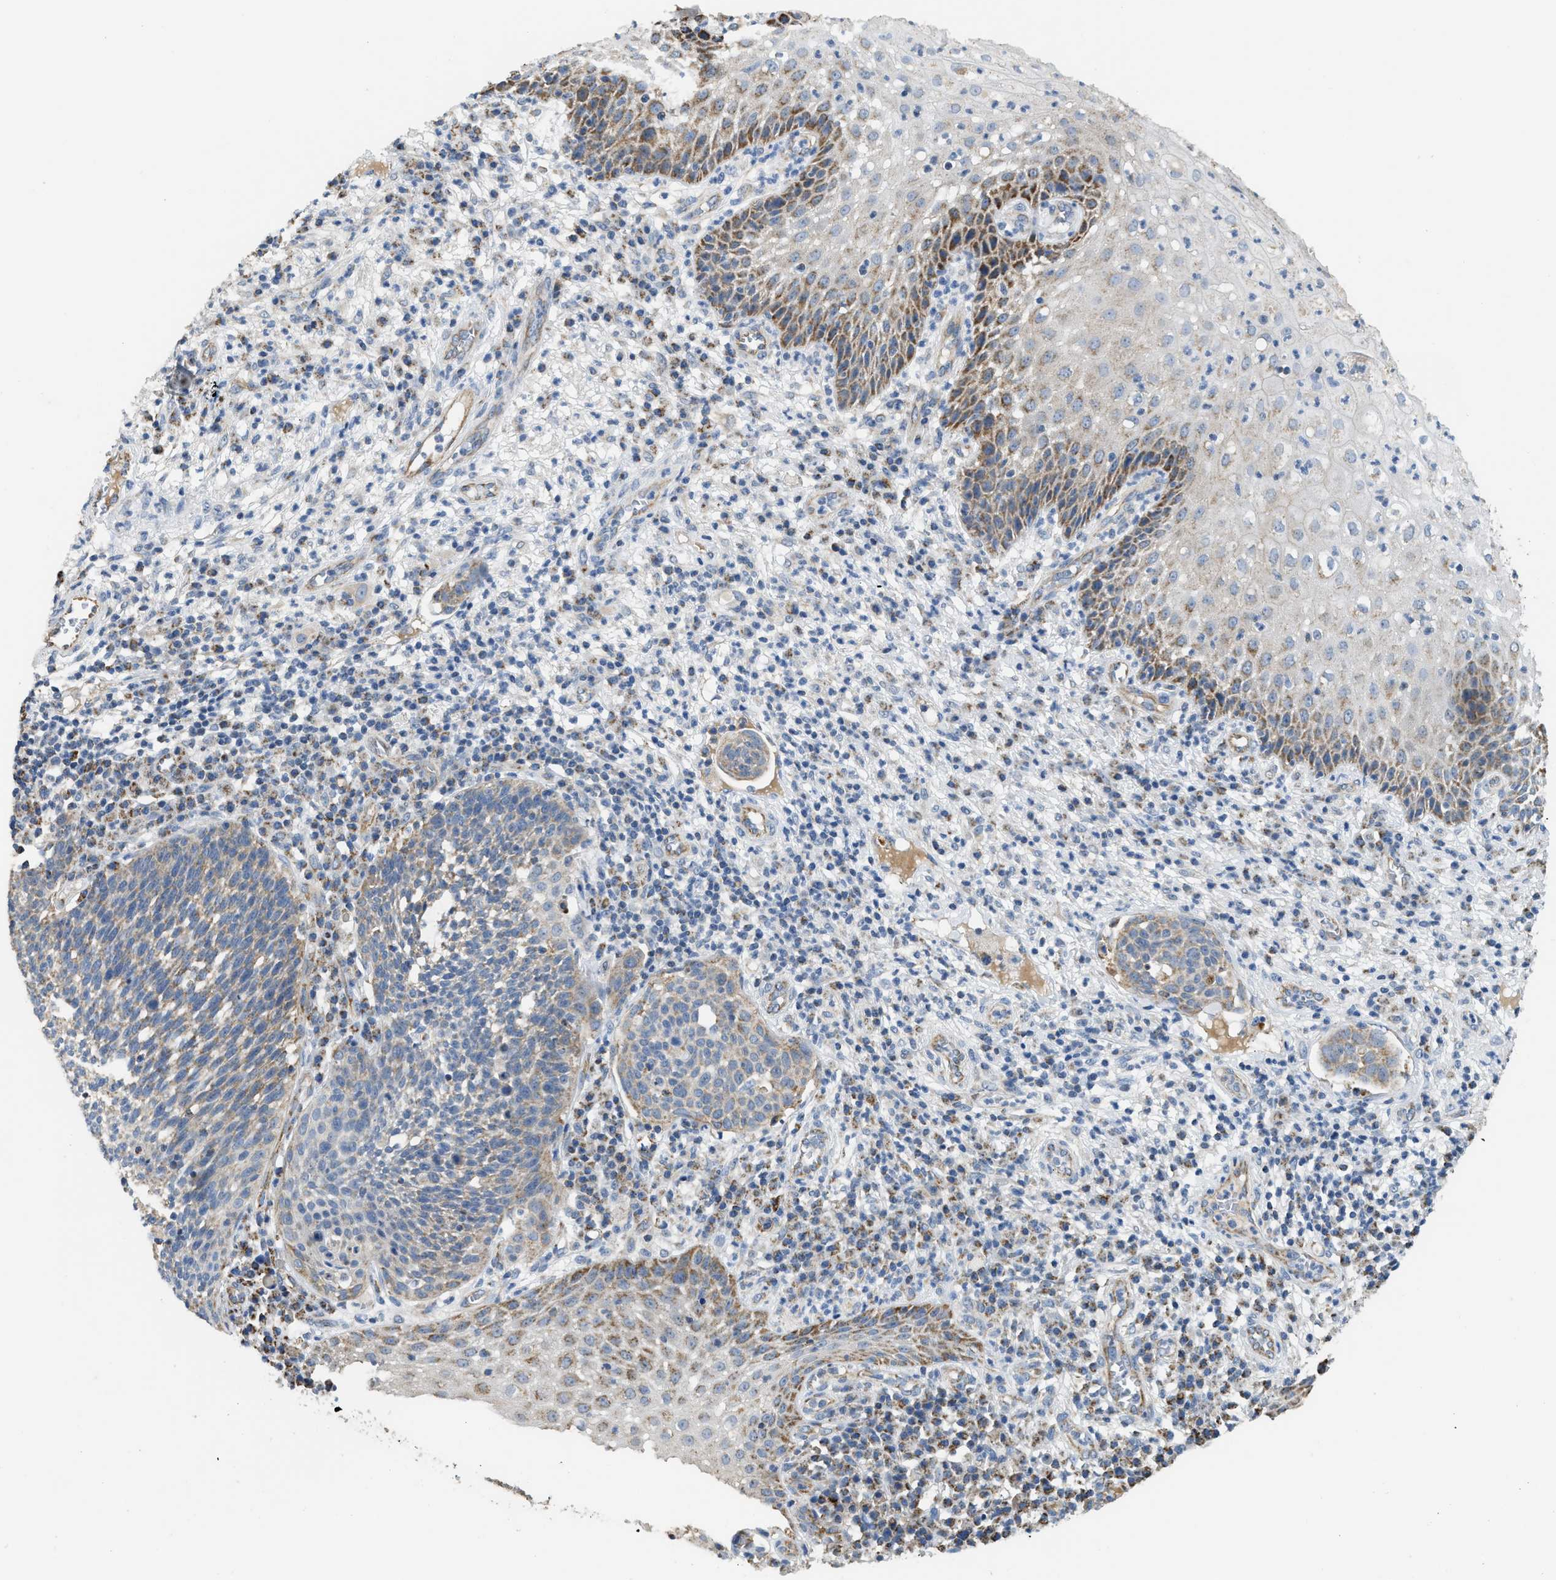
{"staining": {"intensity": "moderate", "quantity": "<25%", "location": "cytoplasmic/membranous"}, "tissue": "cervical cancer", "cell_type": "Tumor cells", "image_type": "cancer", "snomed": [{"axis": "morphology", "description": "Squamous cell carcinoma, NOS"}, {"axis": "topography", "description": "Cervix"}], "caption": "Squamous cell carcinoma (cervical) stained for a protein (brown) demonstrates moderate cytoplasmic/membranous positive positivity in about <25% of tumor cells.", "gene": "GOT2", "patient": {"sex": "female", "age": 34}}